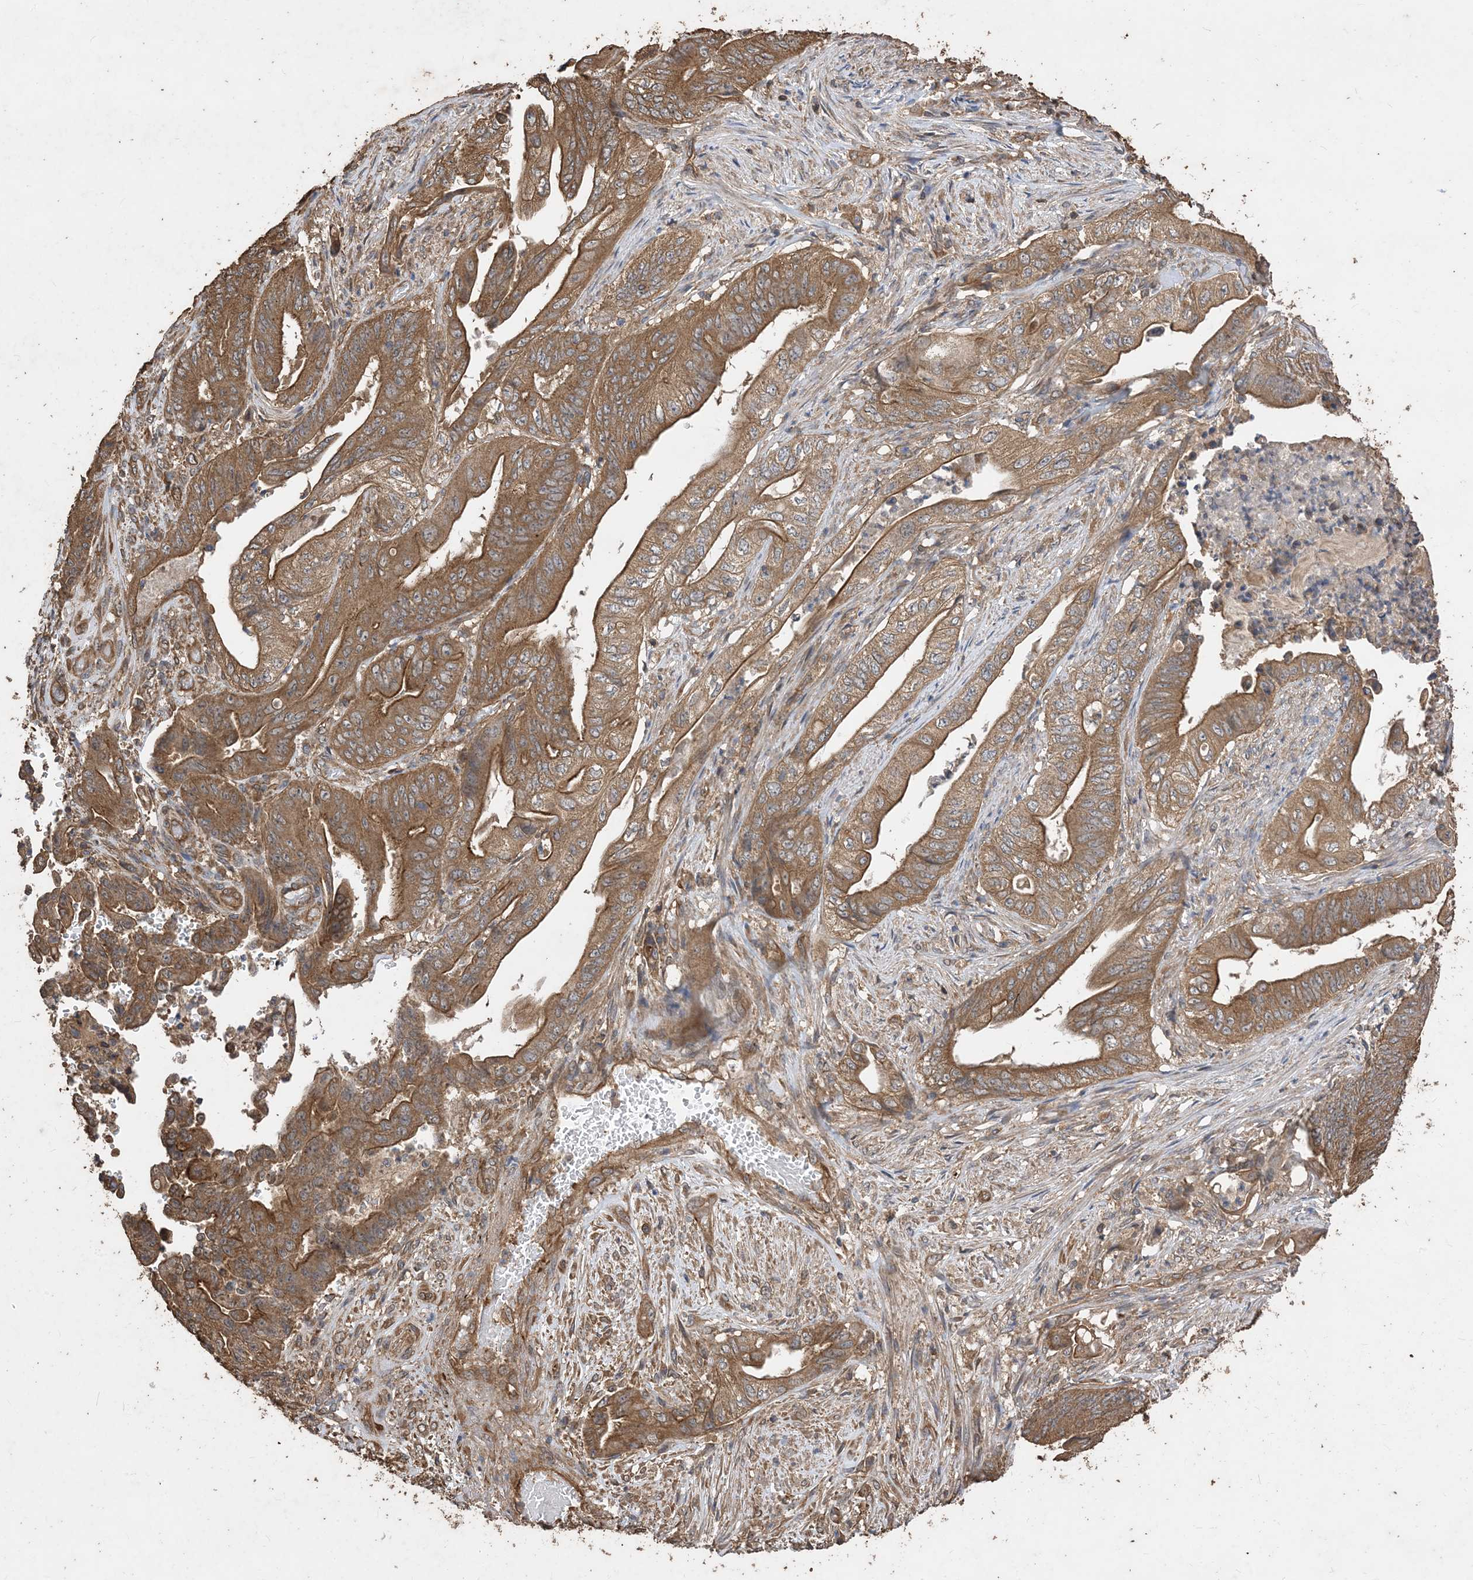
{"staining": {"intensity": "moderate", "quantity": ">75%", "location": "cytoplasmic/membranous"}, "tissue": "stomach cancer", "cell_type": "Tumor cells", "image_type": "cancer", "snomed": [{"axis": "morphology", "description": "Adenocarcinoma, NOS"}, {"axis": "topography", "description": "Stomach"}], "caption": "A brown stain labels moderate cytoplasmic/membranous expression of a protein in stomach adenocarcinoma tumor cells. (DAB (3,3'-diaminobenzidine) IHC, brown staining for protein, blue staining for nuclei).", "gene": "ZKSCAN5", "patient": {"sex": "female", "age": 73}}